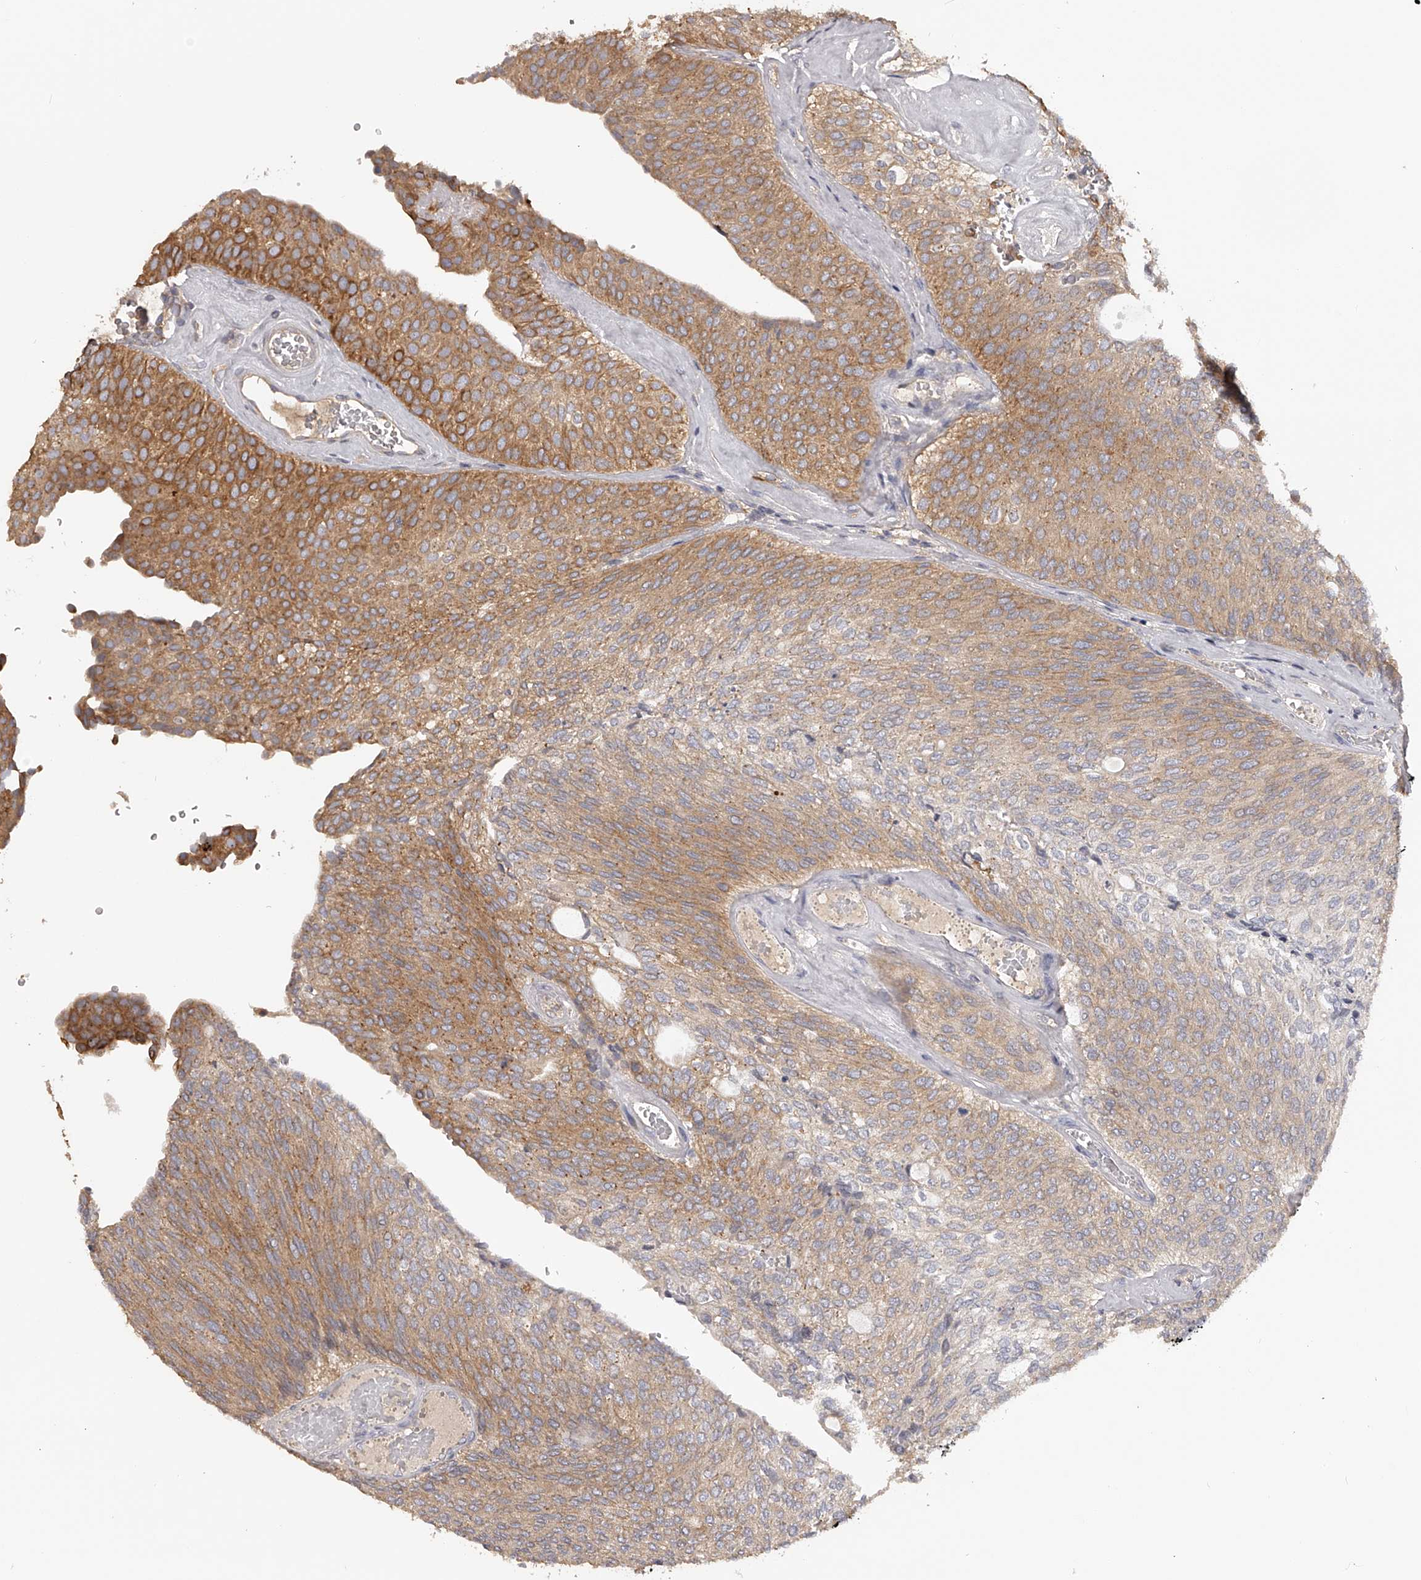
{"staining": {"intensity": "moderate", "quantity": "25%-75%", "location": "cytoplasmic/membranous"}, "tissue": "urothelial cancer", "cell_type": "Tumor cells", "image_type": "cancer", "snomed": [{"axis": "morphology", "description": "Urothelial carcinoma, Low grade"}, {"axis": "topography", "description": "Urinary bladder"}], "caption": "Low-grade urothelial carcinoma was stained to show a protein in brown. There is medium levels of moderate cytoplasmic/membranous expression in about 25%-75% of tumor cells. Nuclei are stained in blue.", "gene": "TNN", "patient": {"sex": "female", "age": 79}}